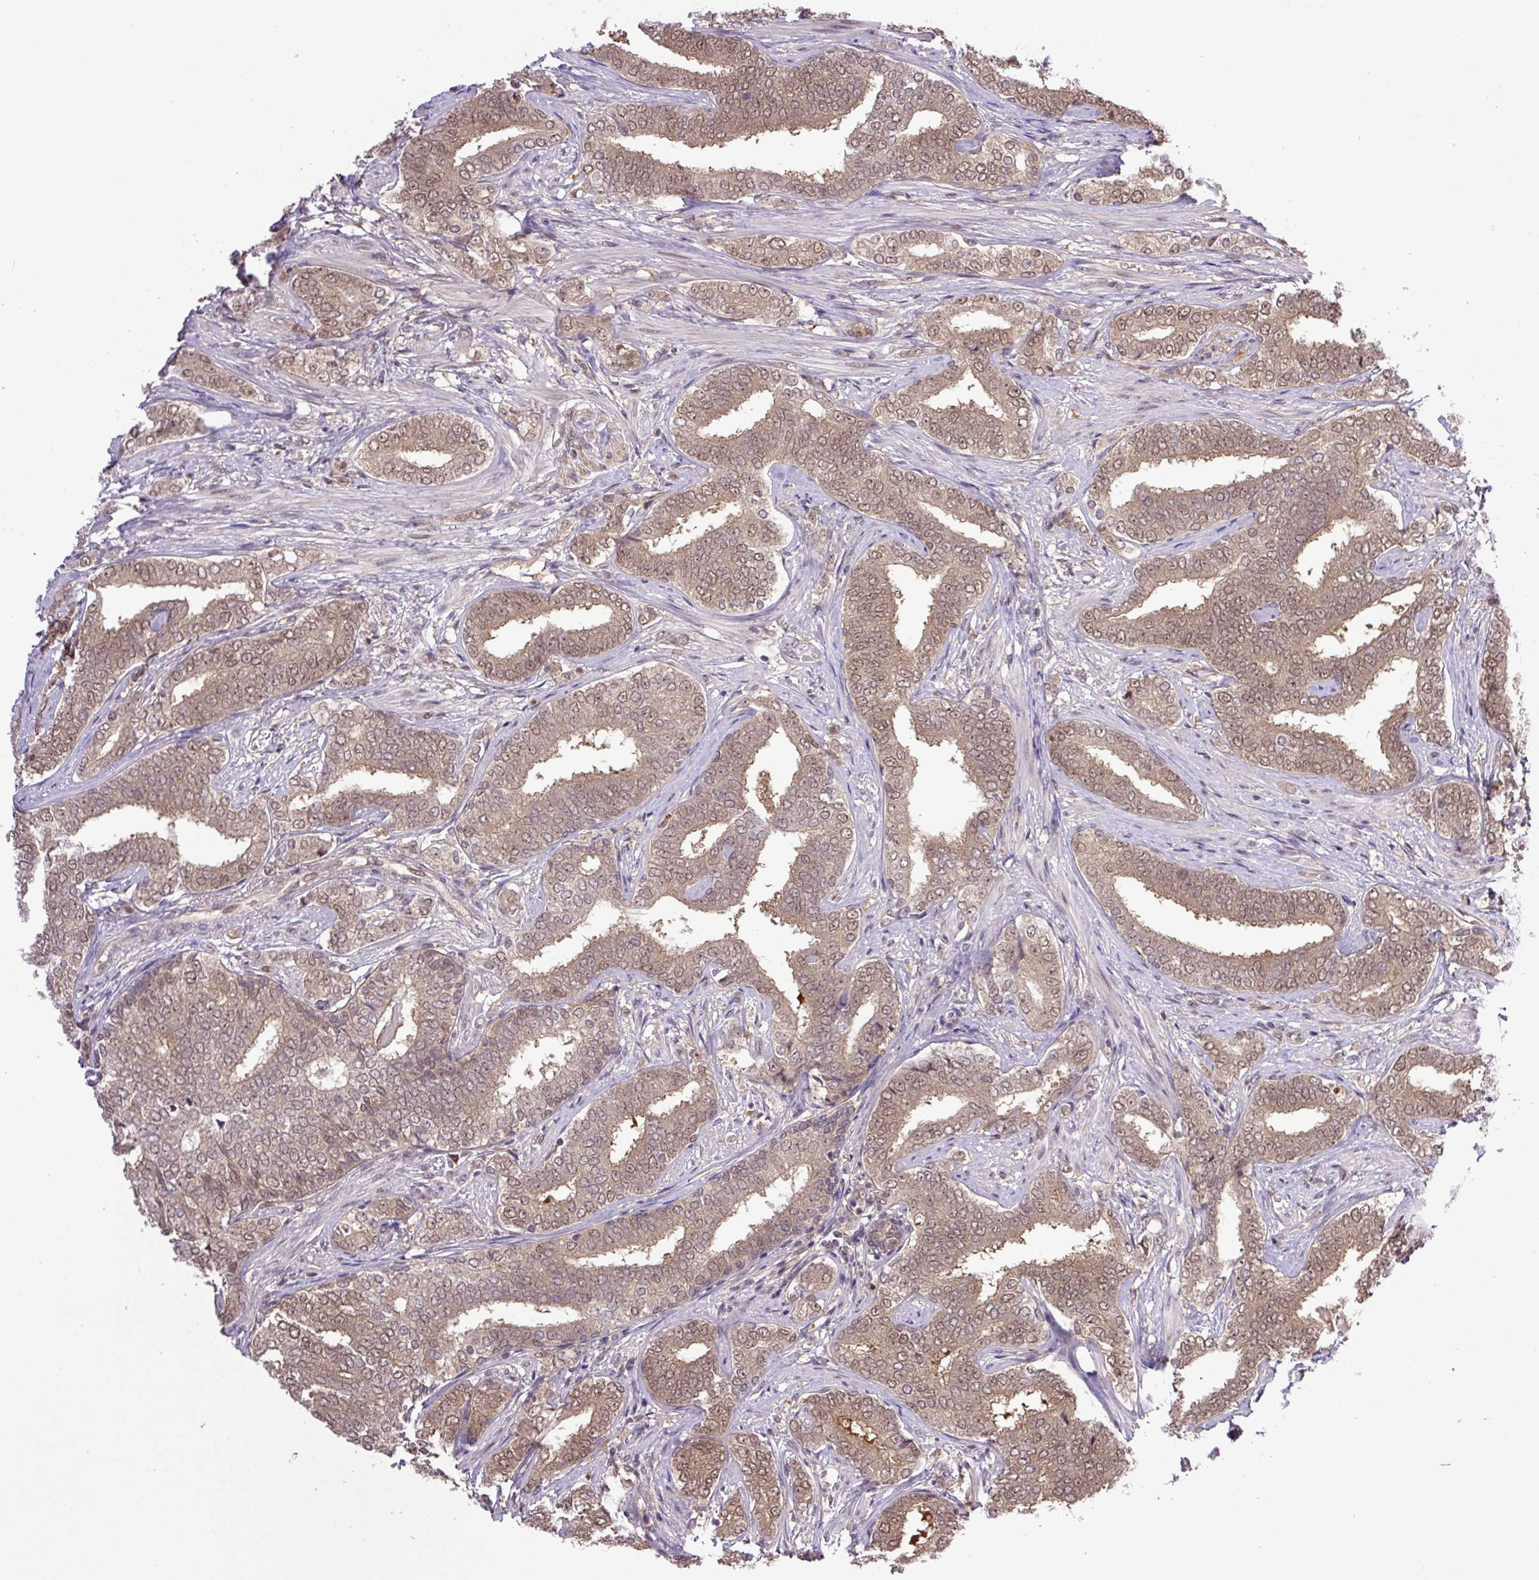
{"staining": {"intensity": "weak", "quantity": ">75%", "location": "cytoplasmic/membranous,nuclear"}, "tissue": "prostate cancer", "cell_type": "Tumor cells", "image_type": "cancer", "snomed": [{"axis": "morphology", "description": "Adenocarcinoma, High grade"}, {"axis": "topography", "description": "Prostate"}], "caption": "The micrograph demonstrates immunohistochemical staining of prostate cancer (high-grade adenocarcinoma). There is weak cytoplasmic/membranous and nuclear positivity is identified in approximately >75% of tumor cells.", "gene": "SGTA", "patient": {"sex": "male", "age": 72}}